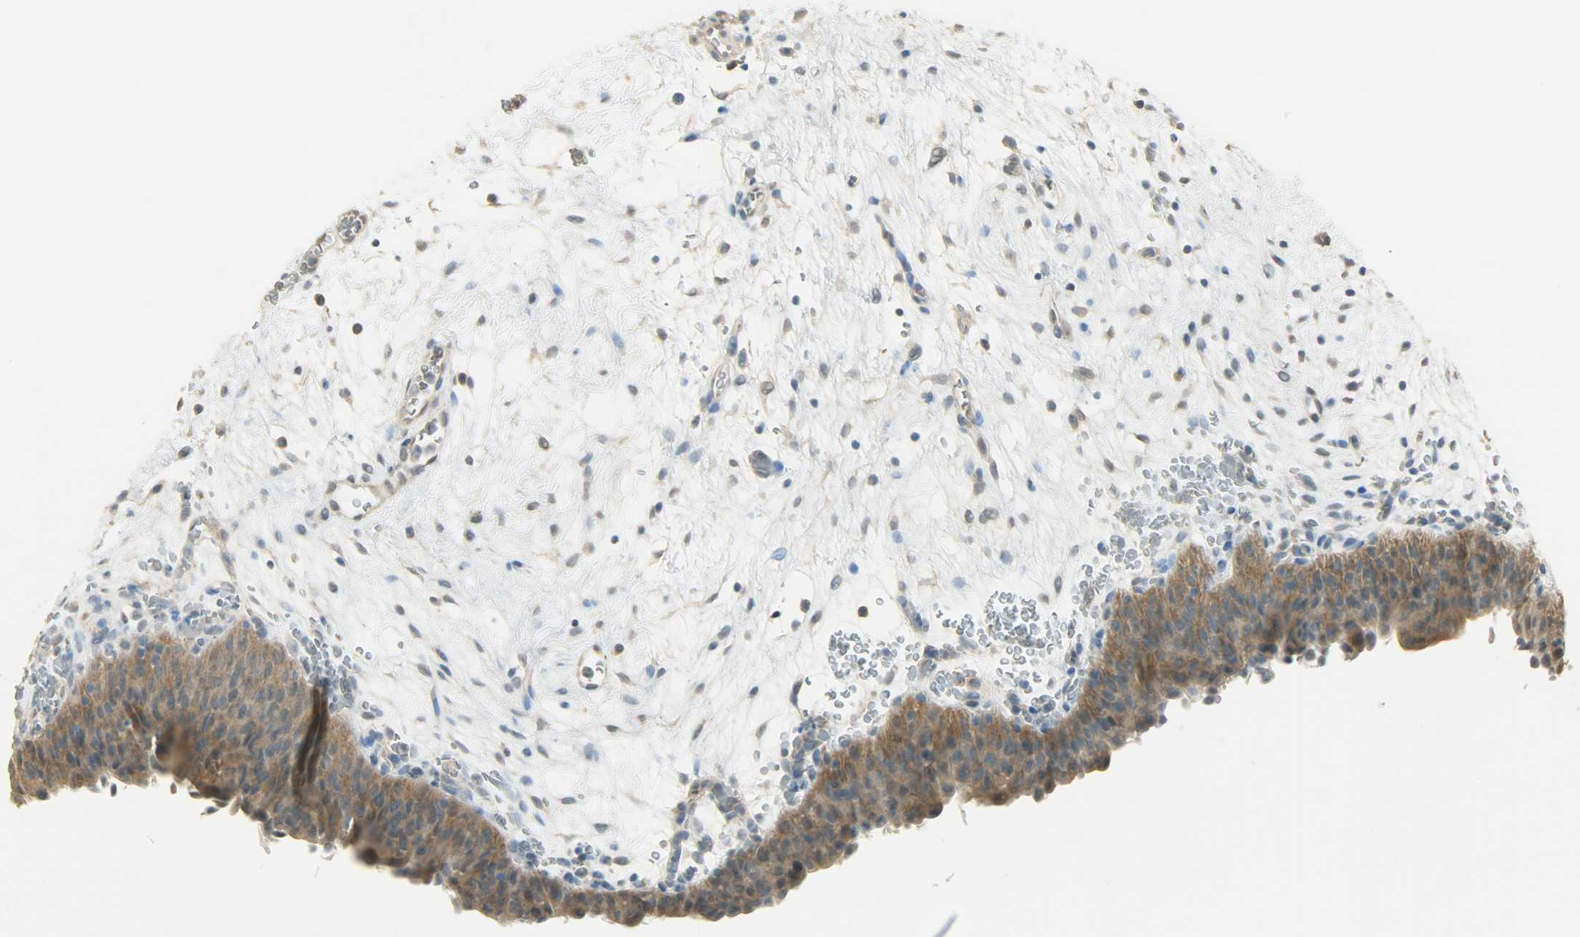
{"staining": {"intensity": "moderate", "quantity": ">75%", "location": "cytoplasmic/membranous"}, "tissue": "urinary bladder", "cell_type": "Urothelial cells", "image_type": "normal", "snomed": [{"axis": "morphology", "description": "Normal tissue, NOS"}, {"axis": "morphology", "description": "Dysplasia, NOS"}, {"axis": "topography", "description": "Urinary bladder"}], "caption": "Protein staining of benign urinary bladder reveals moderate cytoplasmic/membranous staining in about >75% of urothelial cells.", "gene": "PRMT5", "patient": {"sex": "male", "age": 35}}